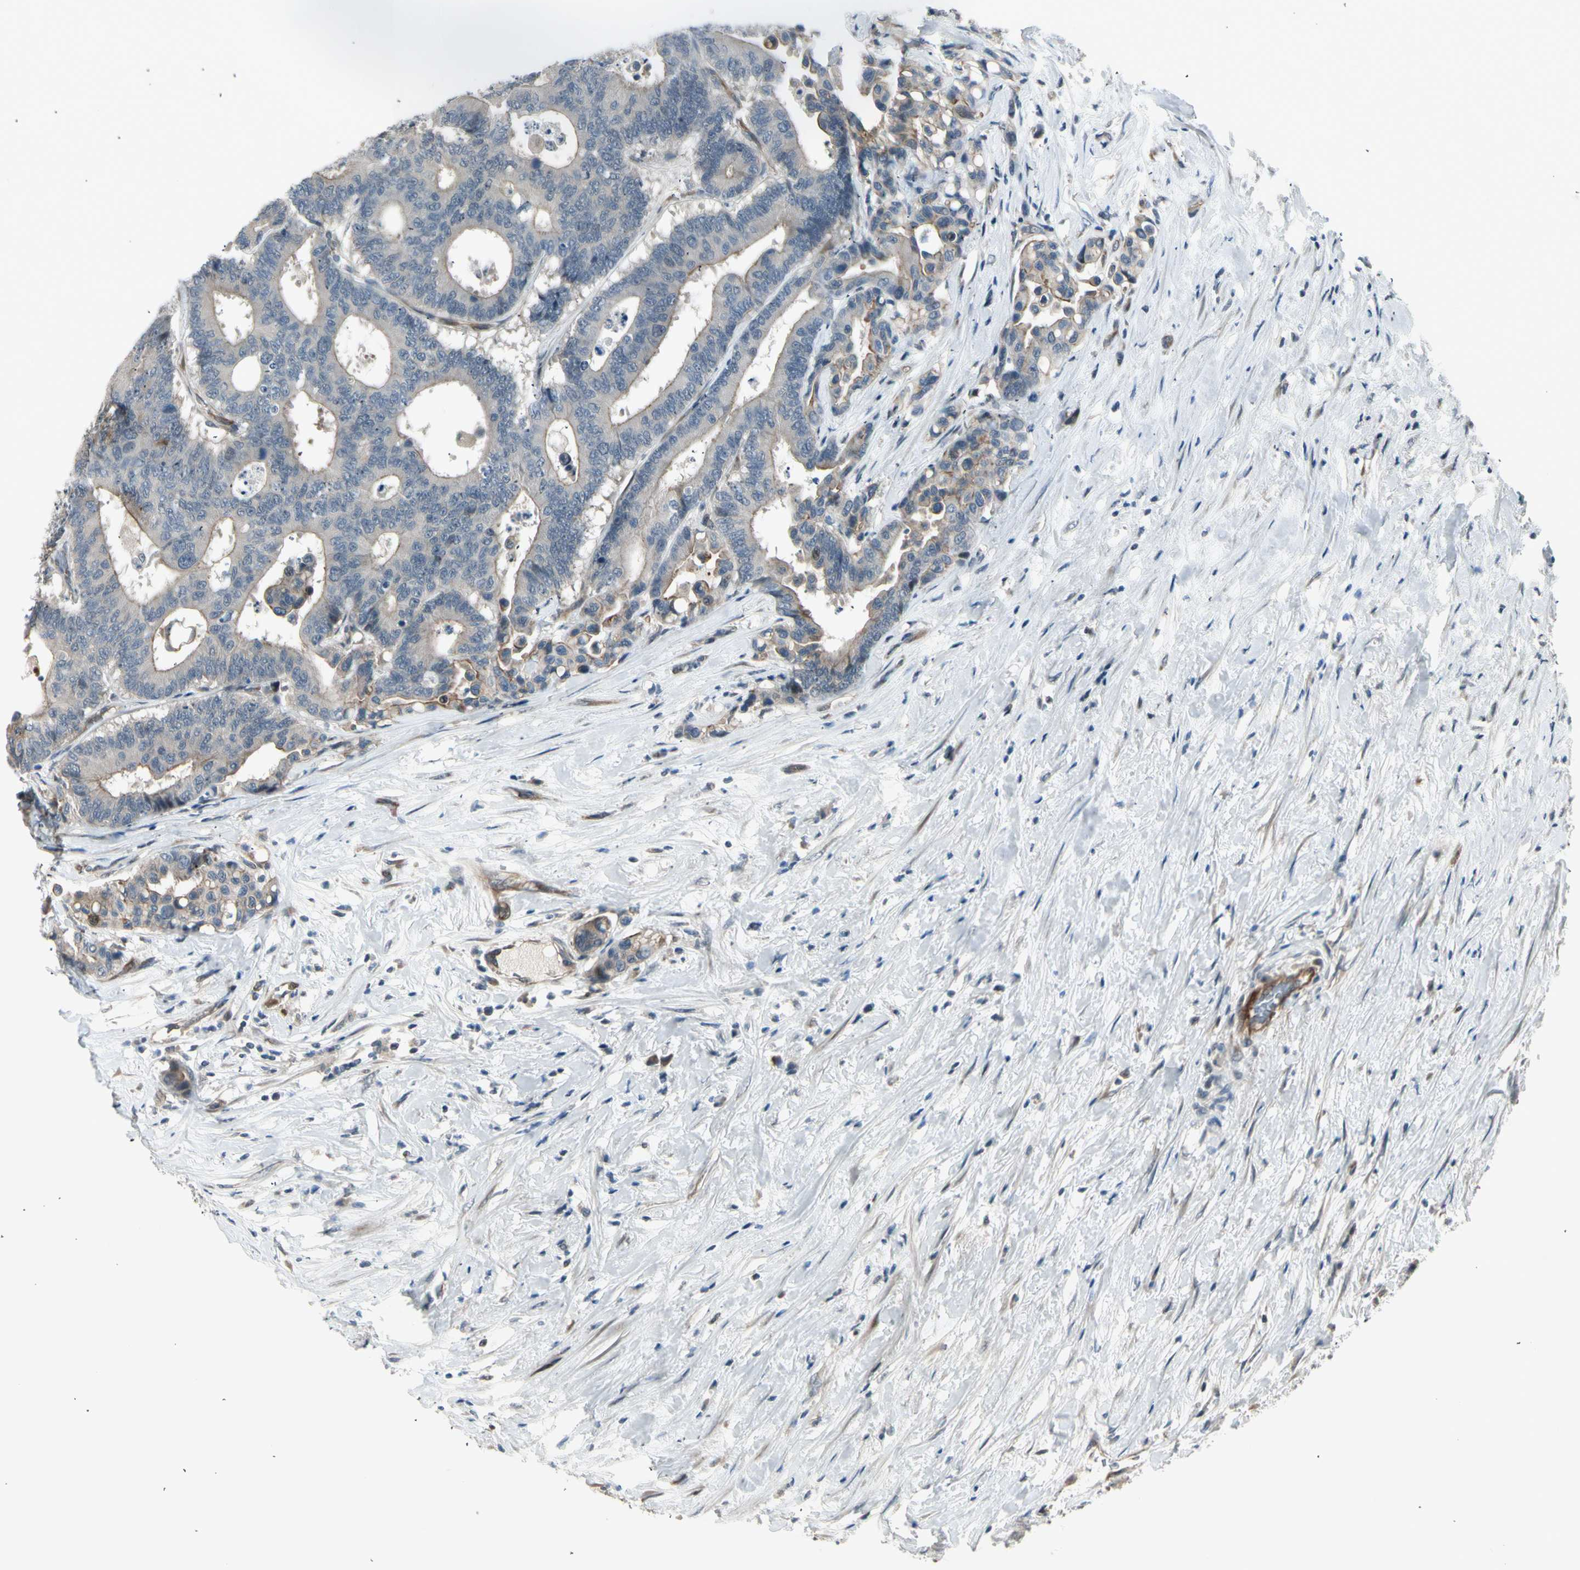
{"staining": {"intensity": "moderate", "quantity": ">75%", "location": "cytoplasmic/membranous"}, "tissue": "colorectal cancer", "cell_type": "Tumor cells", "image_type": "cancer", "snomed": [{"axis": "morphology", "description": "Normal tissue, NOS"}, {"axis": "morphology", "description": "Adenocarcinoma, NOS"}, {"axis": "topography", "description": "Colon"}], "caption": "Immunohistochemical staining of colorectal adenocarcinoma displays moderate cytoplasmic/membranous protein staining in approximately >75% of tumor cells.", "gene": "SVBP", "patient": {"sex": "male", "age": 82}}